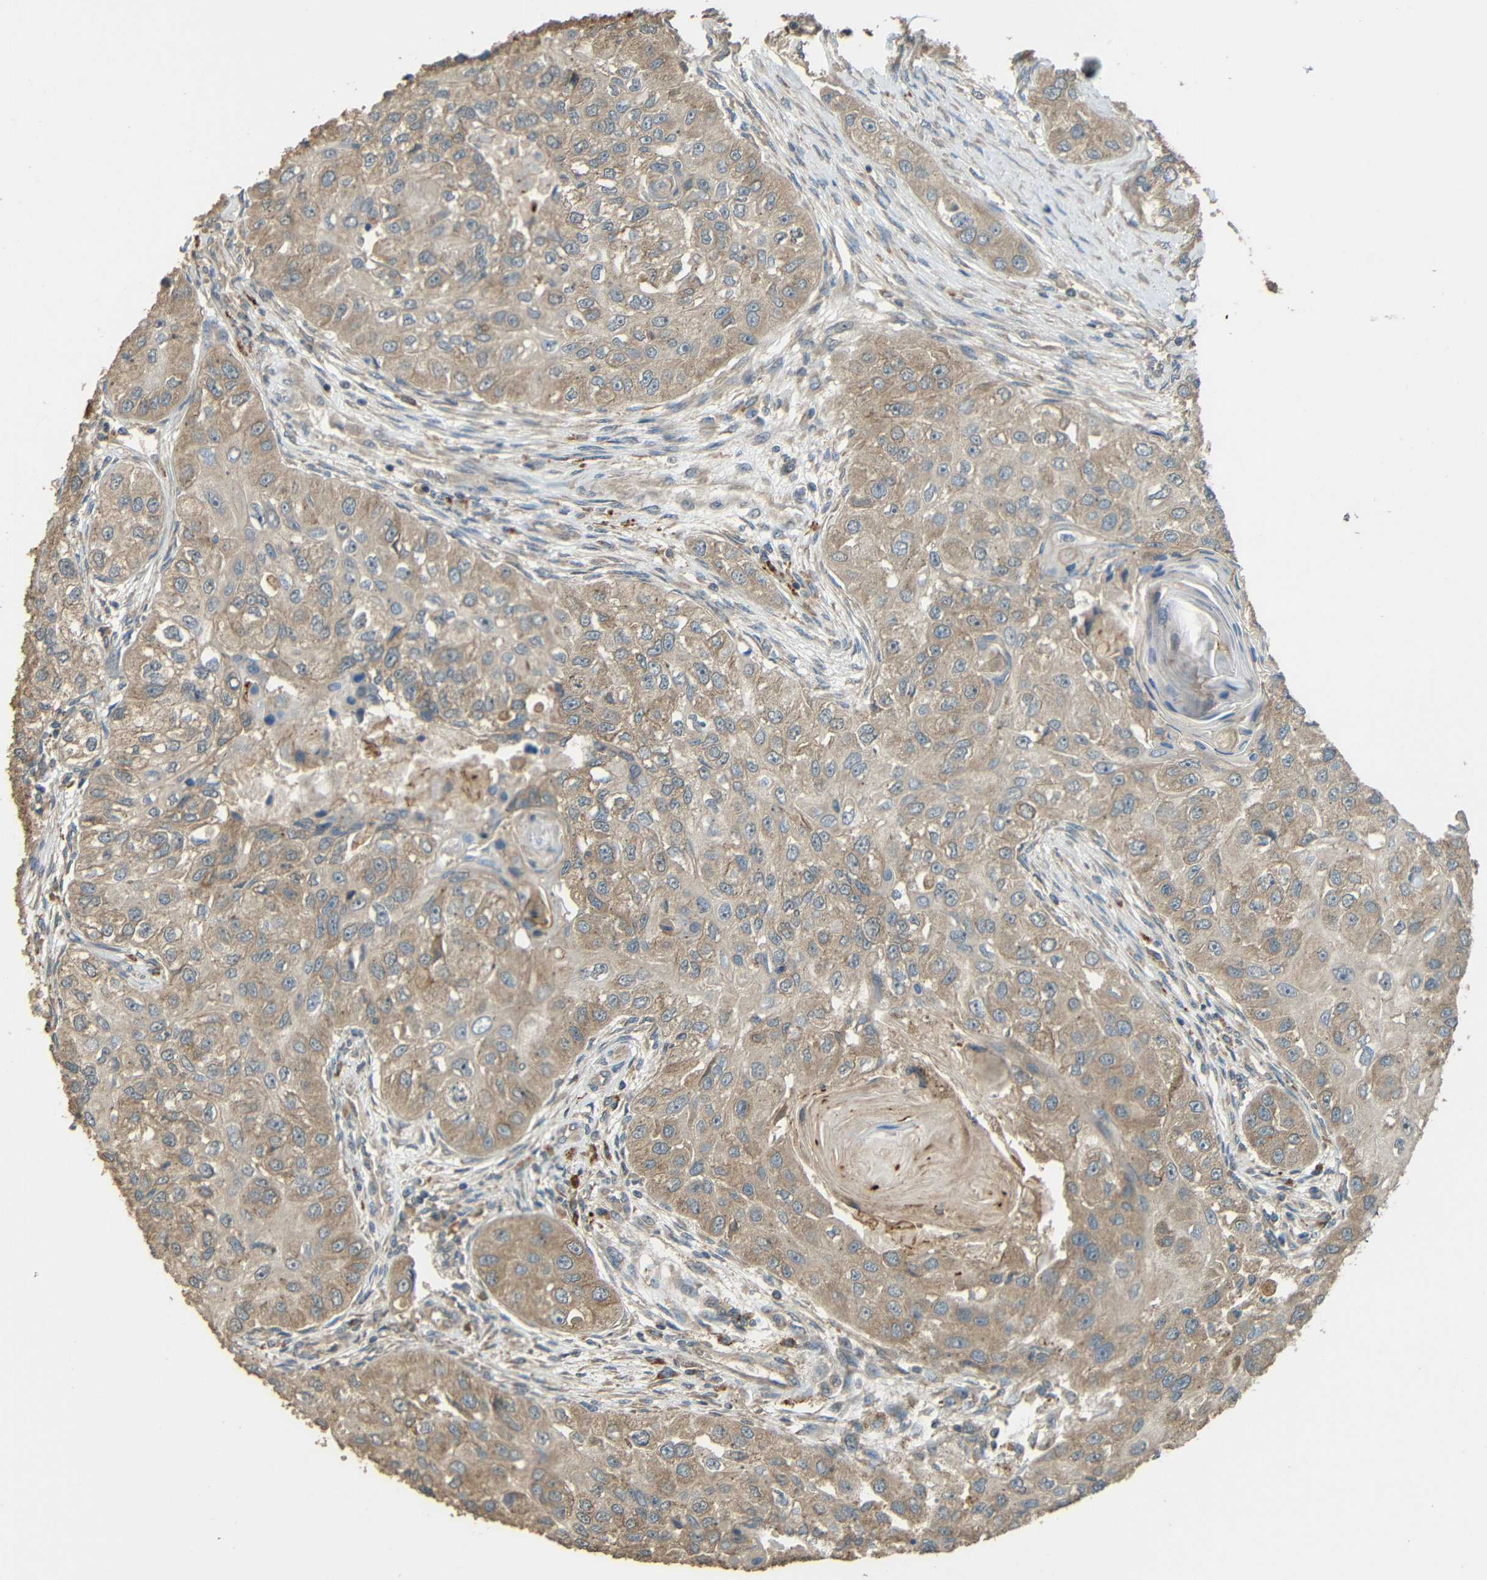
{"staining": {"intensity": "moderate", "quantity": ">75%", "location": "cytoplasmic/membranous"}, "tissue": "head and neck cancer", "cell_type": "Tumor cells", "image_type": "cancer", "snomed": [{"axis": "morphology", "description": "Normal tissue, NOS"}, {"axis": "morphology", "description": "Squamous cell carcinoma, NOS"}, {"axis": "topography", "description": "Skeletal muscle"}, {"axis": "topography", "description": "Head-Neck"}], "caption": "IHC micrograph of neoplastic tissue: head and neck squamous cell carcinoma stained using IHC exhibits medium levels of moderate protein expression localized specifically in the cytoplasmic/membranous of tumor cells, appearing as a cytoplasmic/membranous brown color.", "gene": "ACACA", "patient": {"sex": "male", "age": 51}}